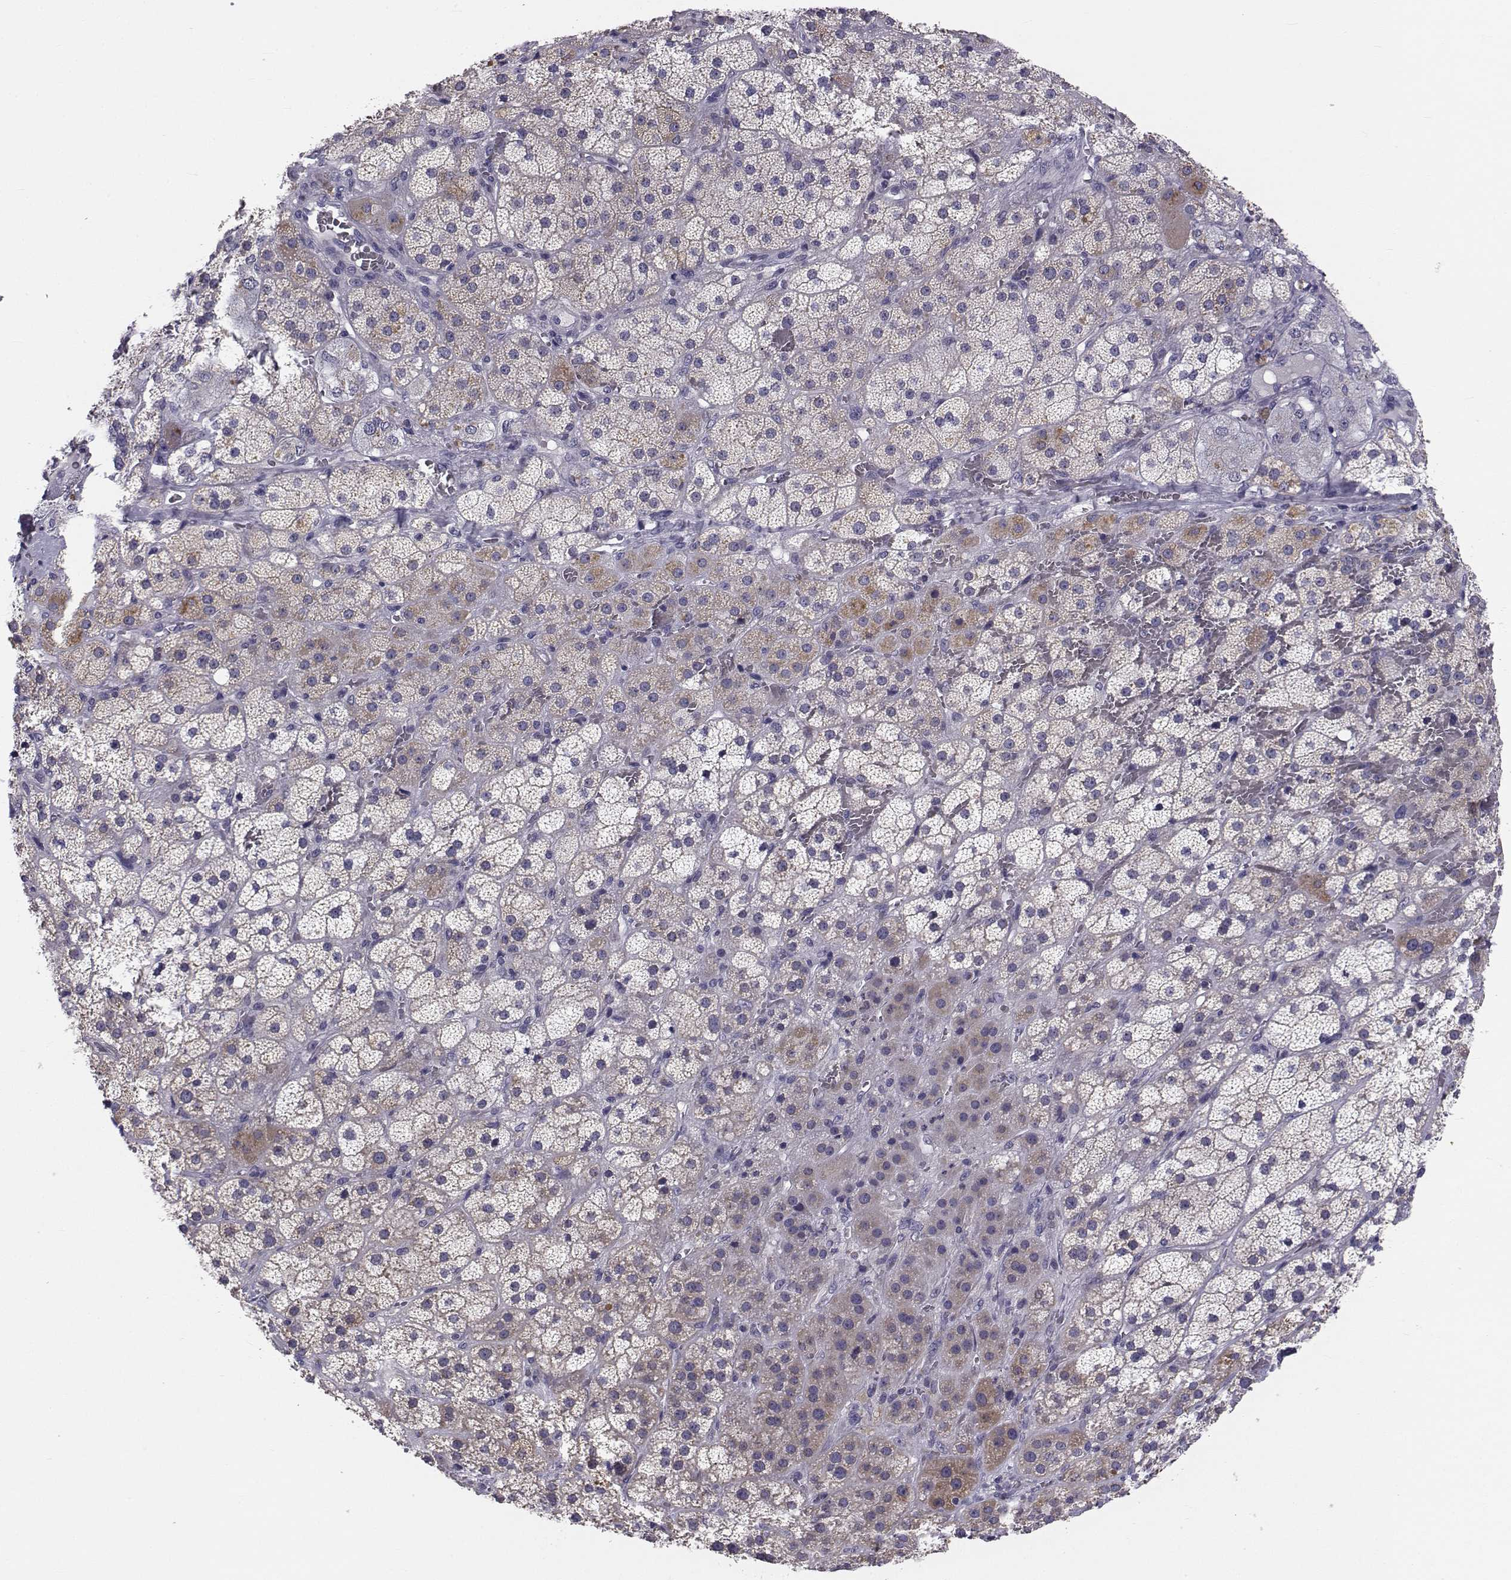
{"staining": {"intensity": "weak", "quantity": "25%-75%", "location": "cytoplasmic/membranous"}, "tissue": "adrenal gland", "cell_type": "Glandular cells", "image_type": "normal", "snomed": [{"axis": "morphology", "description": "Normal tissue, NOS"}, {"axis": "topography", "description": "Adrenal gland"}], "caption": "The immunohistochemical stain highlights weak cytoplasmic/membranous positivity in glandular cells of normal adrenal gland. The protein of interest is stained brown, and the nuclei are stained in blue (DAB IHC with brightfield microscopy, high magnification).", "gene": "ANGPT1", "patient": {"sex": "male", "age": 57}}